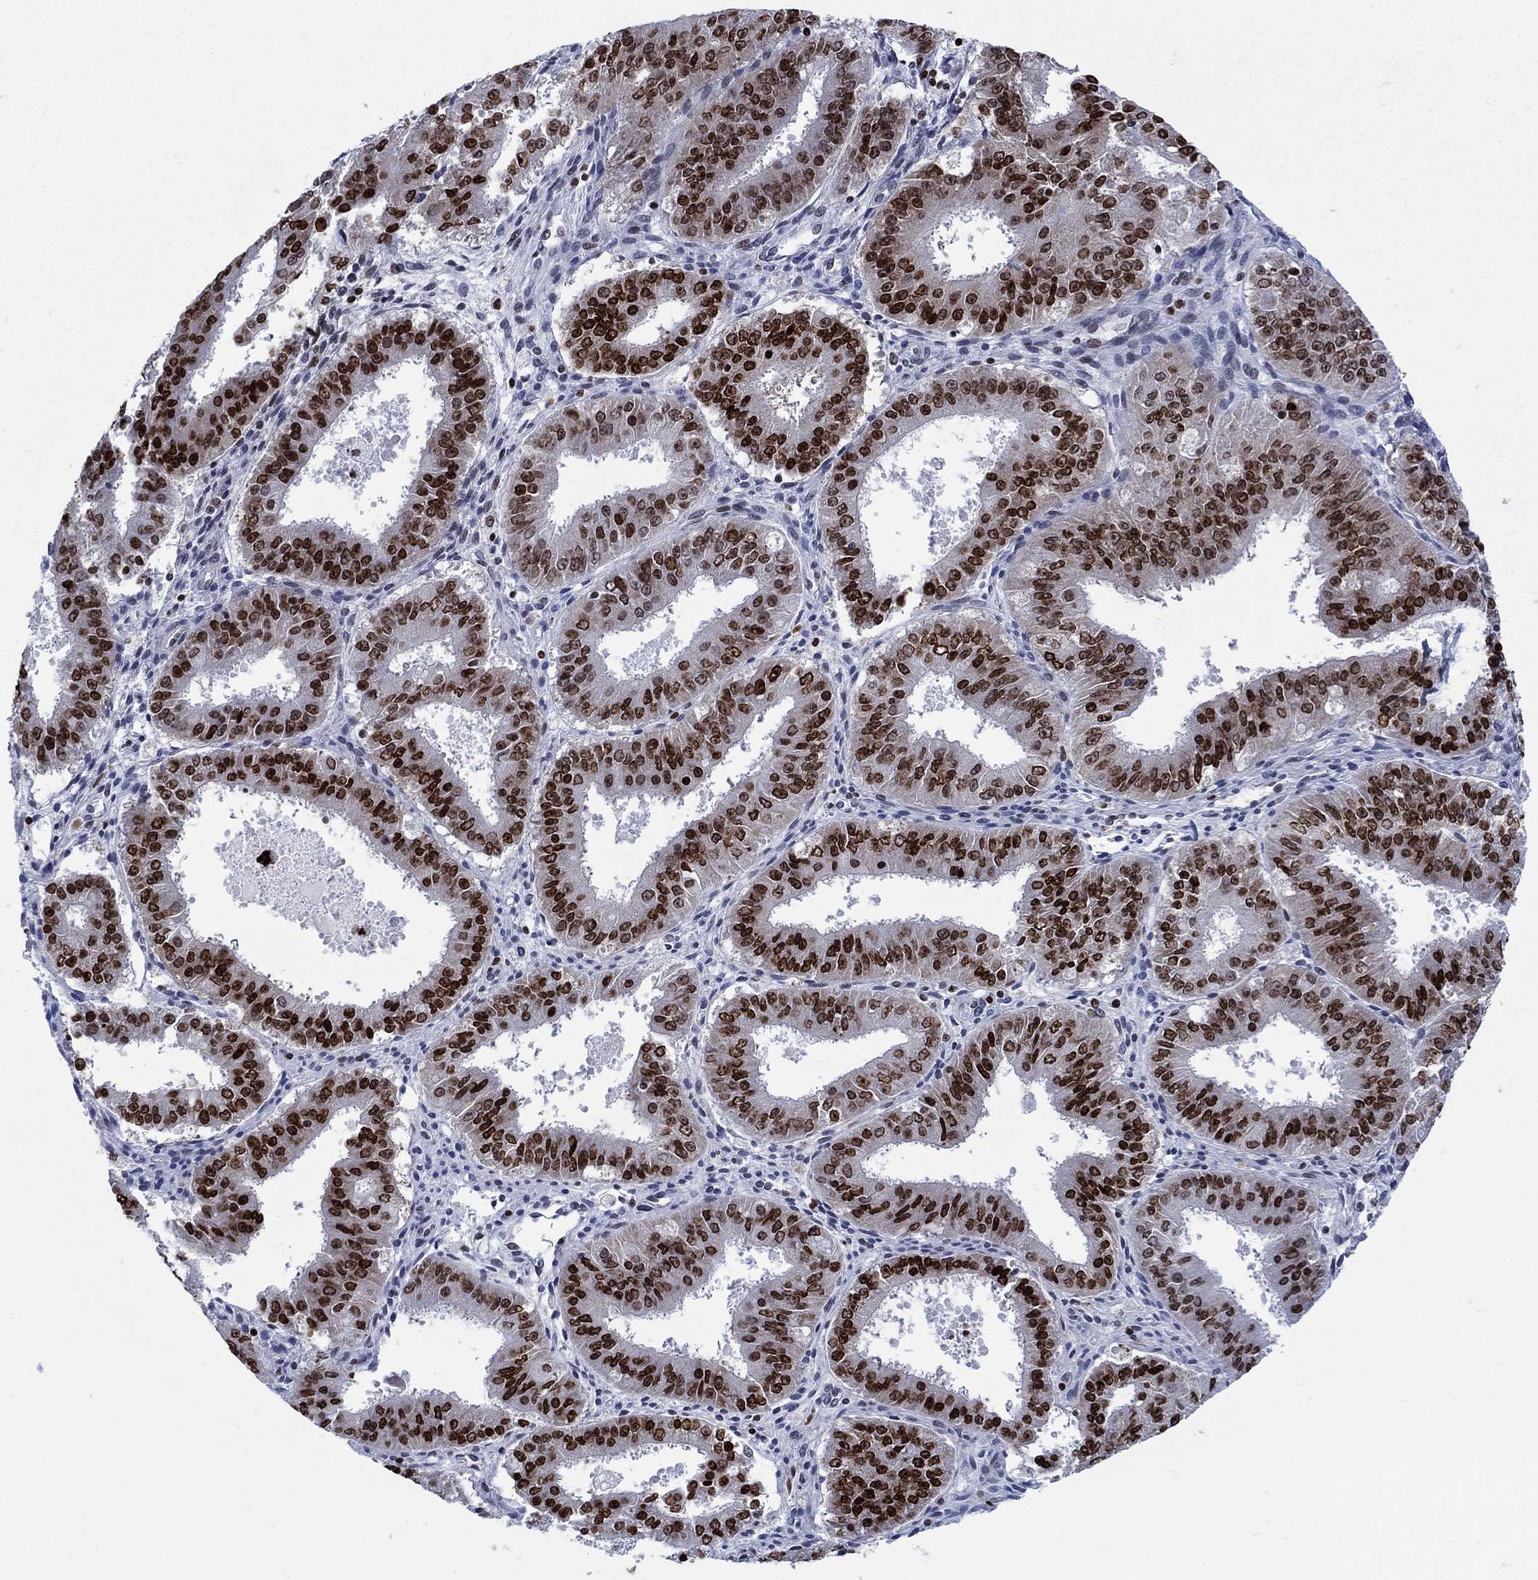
{"staining": {"intensity": "strong", "quantity": "25%-75%", "location": "nuclear"}, "tissue": "ovarian cancer", "cell_type": "Tumor cells", "image_type": "cancer", "snomed": [{"axis": "morphology", "description": "Carcinoma, endometroid"}, {"axis": "topography", "description": "Ovary"}], "caption": "Protein staining of ovarian endometroid carcinoma tissue shows strong nuclear staining in about 25%-75% of tumor cells. The staining was performed using DAB to visualize the protein expression in brown, while the nuclei were stained in blue with hematoxylin (Magnification: 20x).", "gene": "HMGA1", "patient": {"sex": "female", "age": 42}}